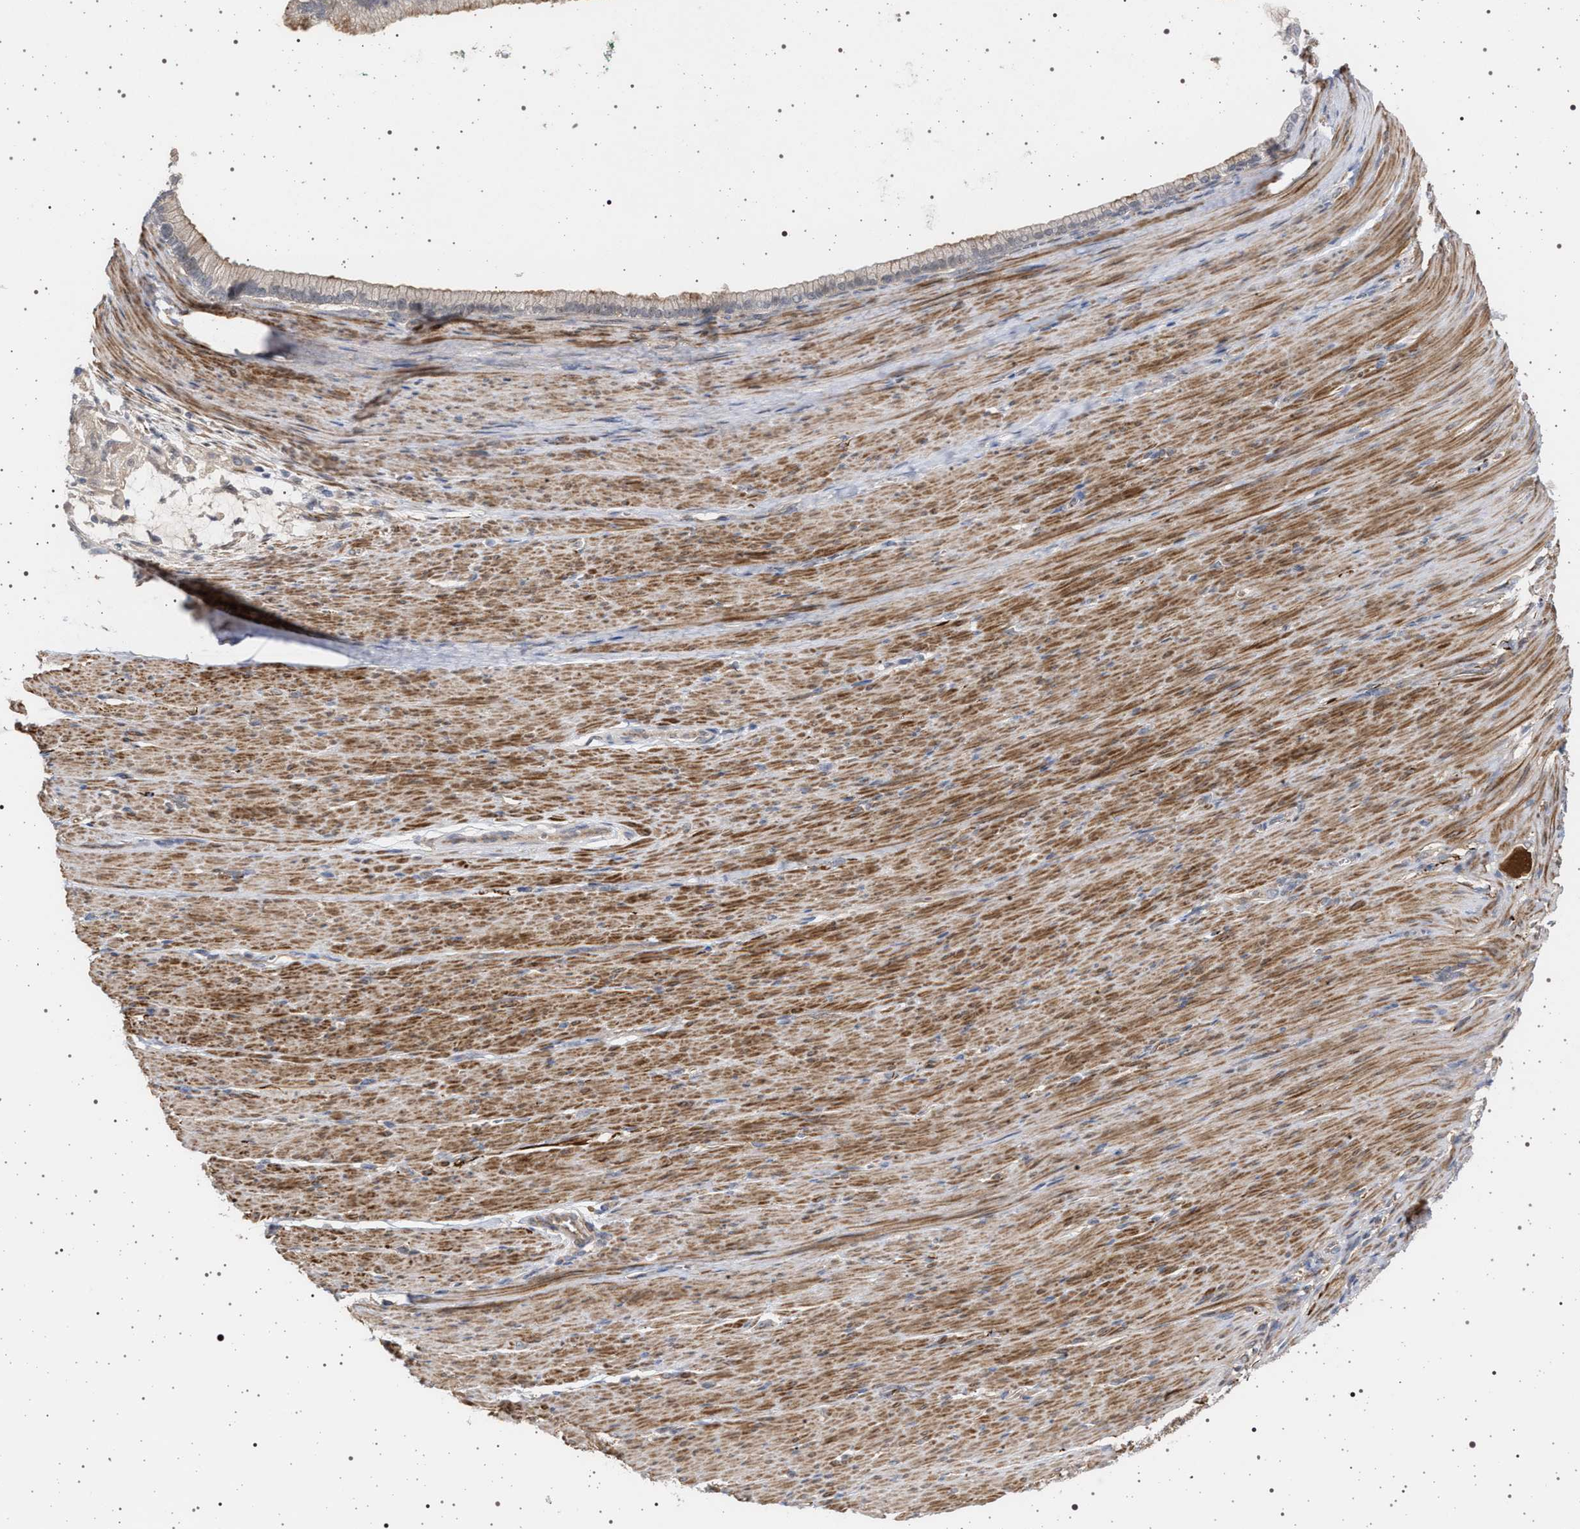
{"staining": {"intensity": "weak", "quantity": "<25%", "location": "cytoplasmic/membranous"}, "tissue": "pancreatic cancer", "cell_type": "Tumor cells", "image_type": "cancer", "snomed": [{"axis": "morphology", "description": "Adenocarcinoma, NOS"}, {"axis": "topography", "description": "Pancreas"}], "caption": "High power microscopy image of an IHC histopathology image of adenocarcinoma (pancreatic), revealing no significant positivity in tumor cells.", "gene": "RBM48", "patient": {"sex": "male", "age": 69}}